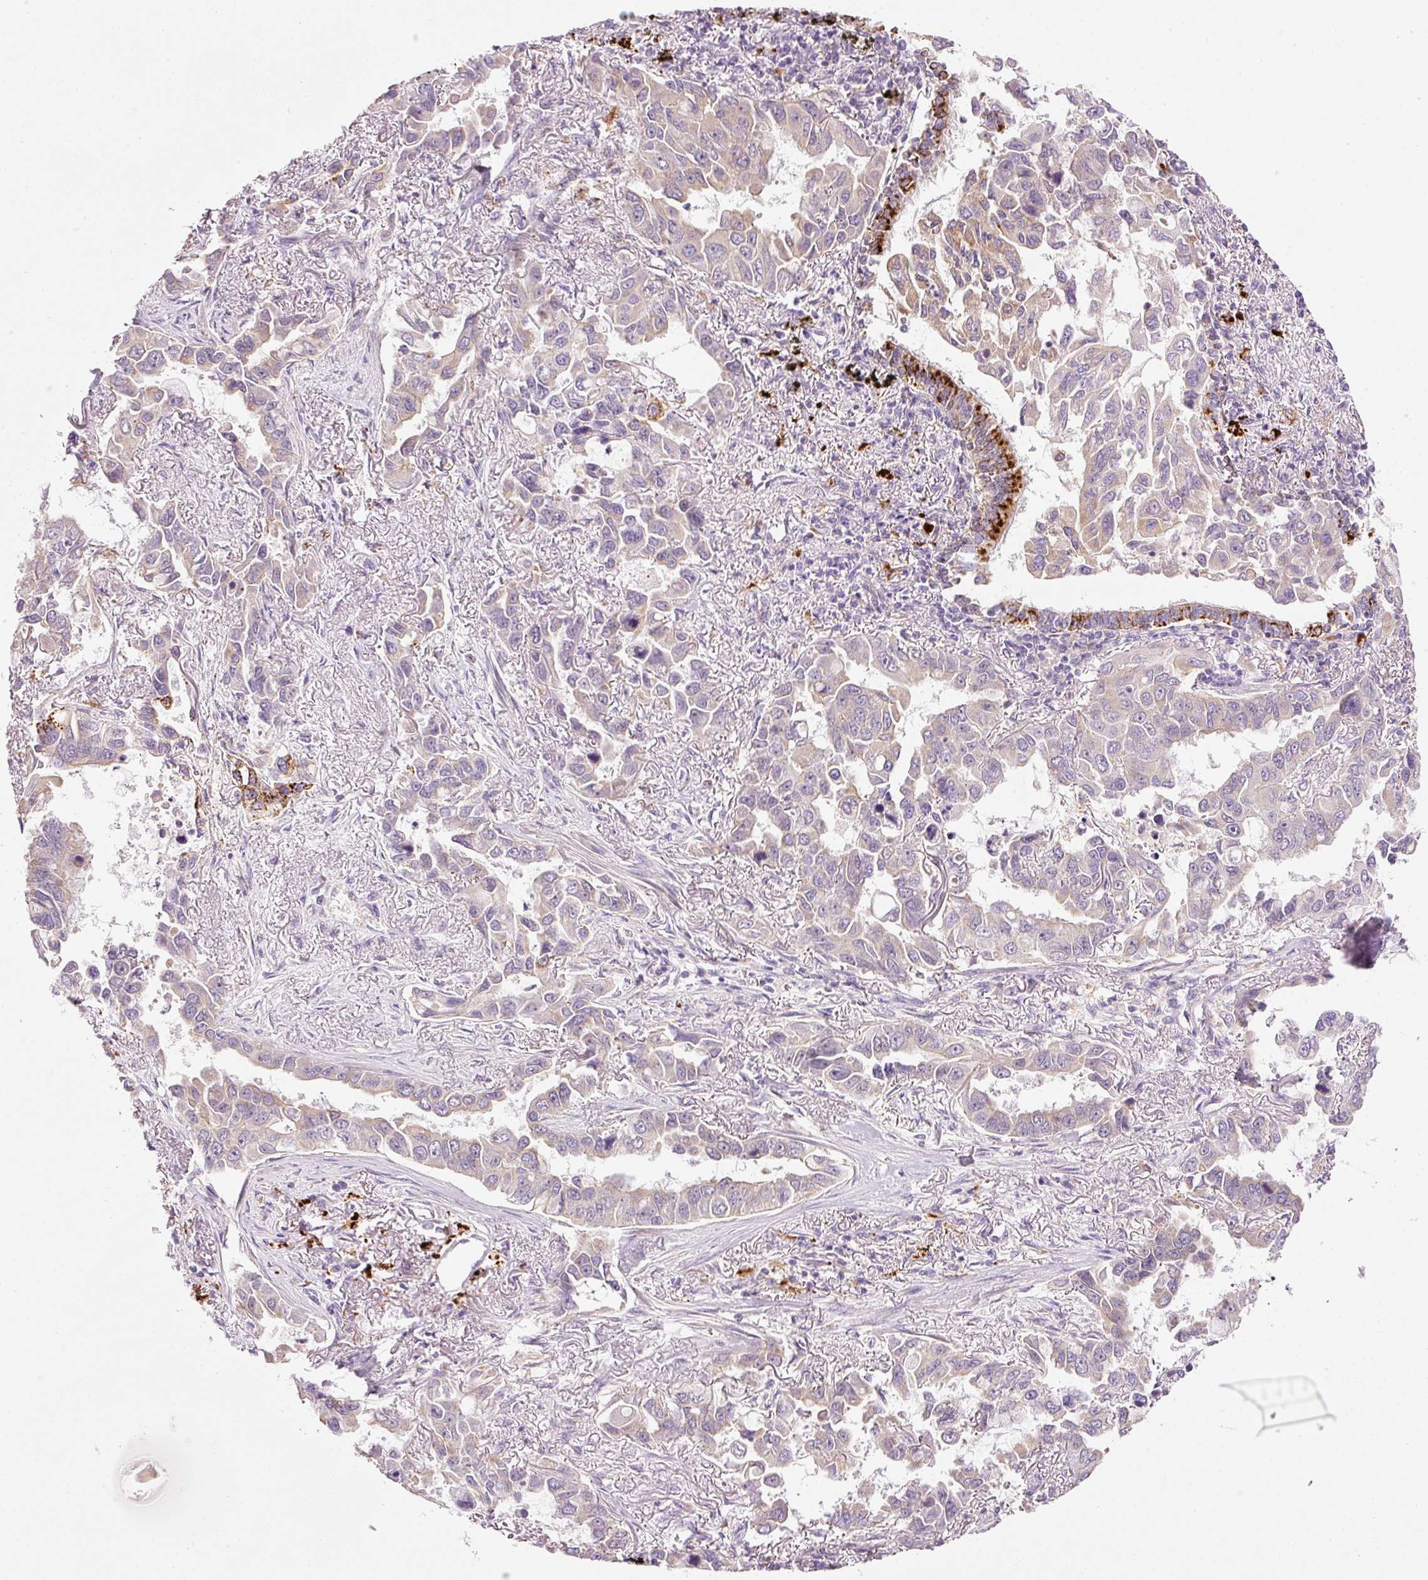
{"staining": {"intensity": "negative", "quantity": "none", "location": "none"}, "tissue": "lung cancer", "cell_type": "Tumor cells", "image_type": "cancer", "snomed": [{"axis": "morphology", "description": "Adenocarcinoma, NOS"}, {"axis": "topography", "description": "Lung"}], "caption": "Lung adenocarcinoma was stained to show a protein in brown. There is no significant staining in tumor cells. (Brightfield microscopy of DAB (3,3'-diaminobenzidine) immunohistochemistry (IHC) at high magnification).", "gene": "ZNF639", "patient": {"sex": "male", "age": 64}}